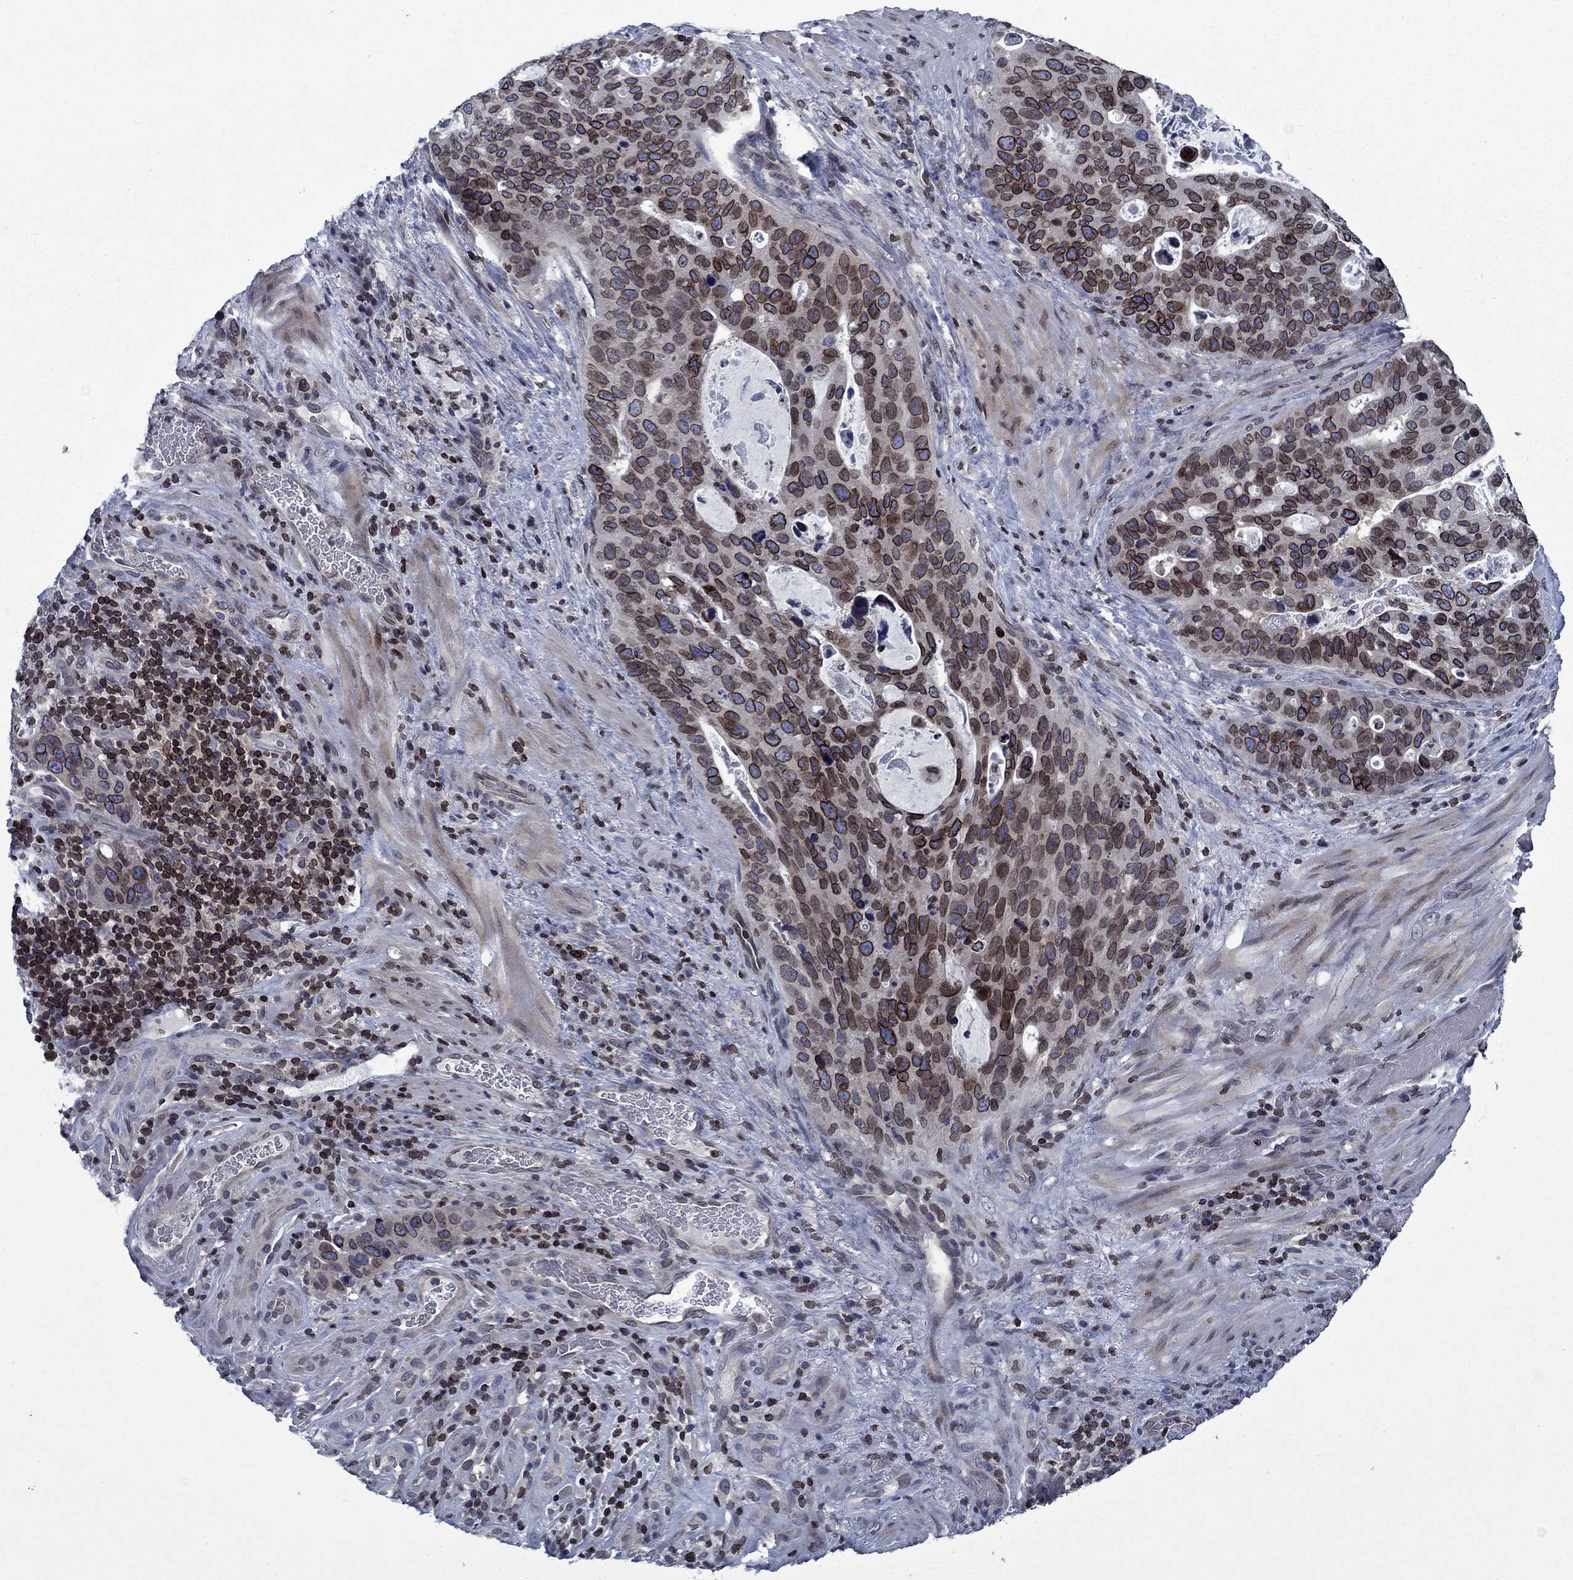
{"staining": {"intensity": "strong", "quantity": "25%-75%", "location": "cytoplasmic/membranous,nuclear"}, "tissue": "stomach cancer", "cell_type": "Tumor cells", "image_type": "cancer", "snomed": [{"axis": "morphology", "description": "Adenocarcinoma, NOS"}, {"axis": "topography", "description": "Stomach"}], "caption": "The photomicrograph displays immunohistochemical staining of adenocarcinoma (stomach). There is strong cytoplasmic/membranous and nuclear positivity is present in about 25%-75% of tumor cells.", "gene": "SLA", "patient": {"sex": "male", "age": 54}}